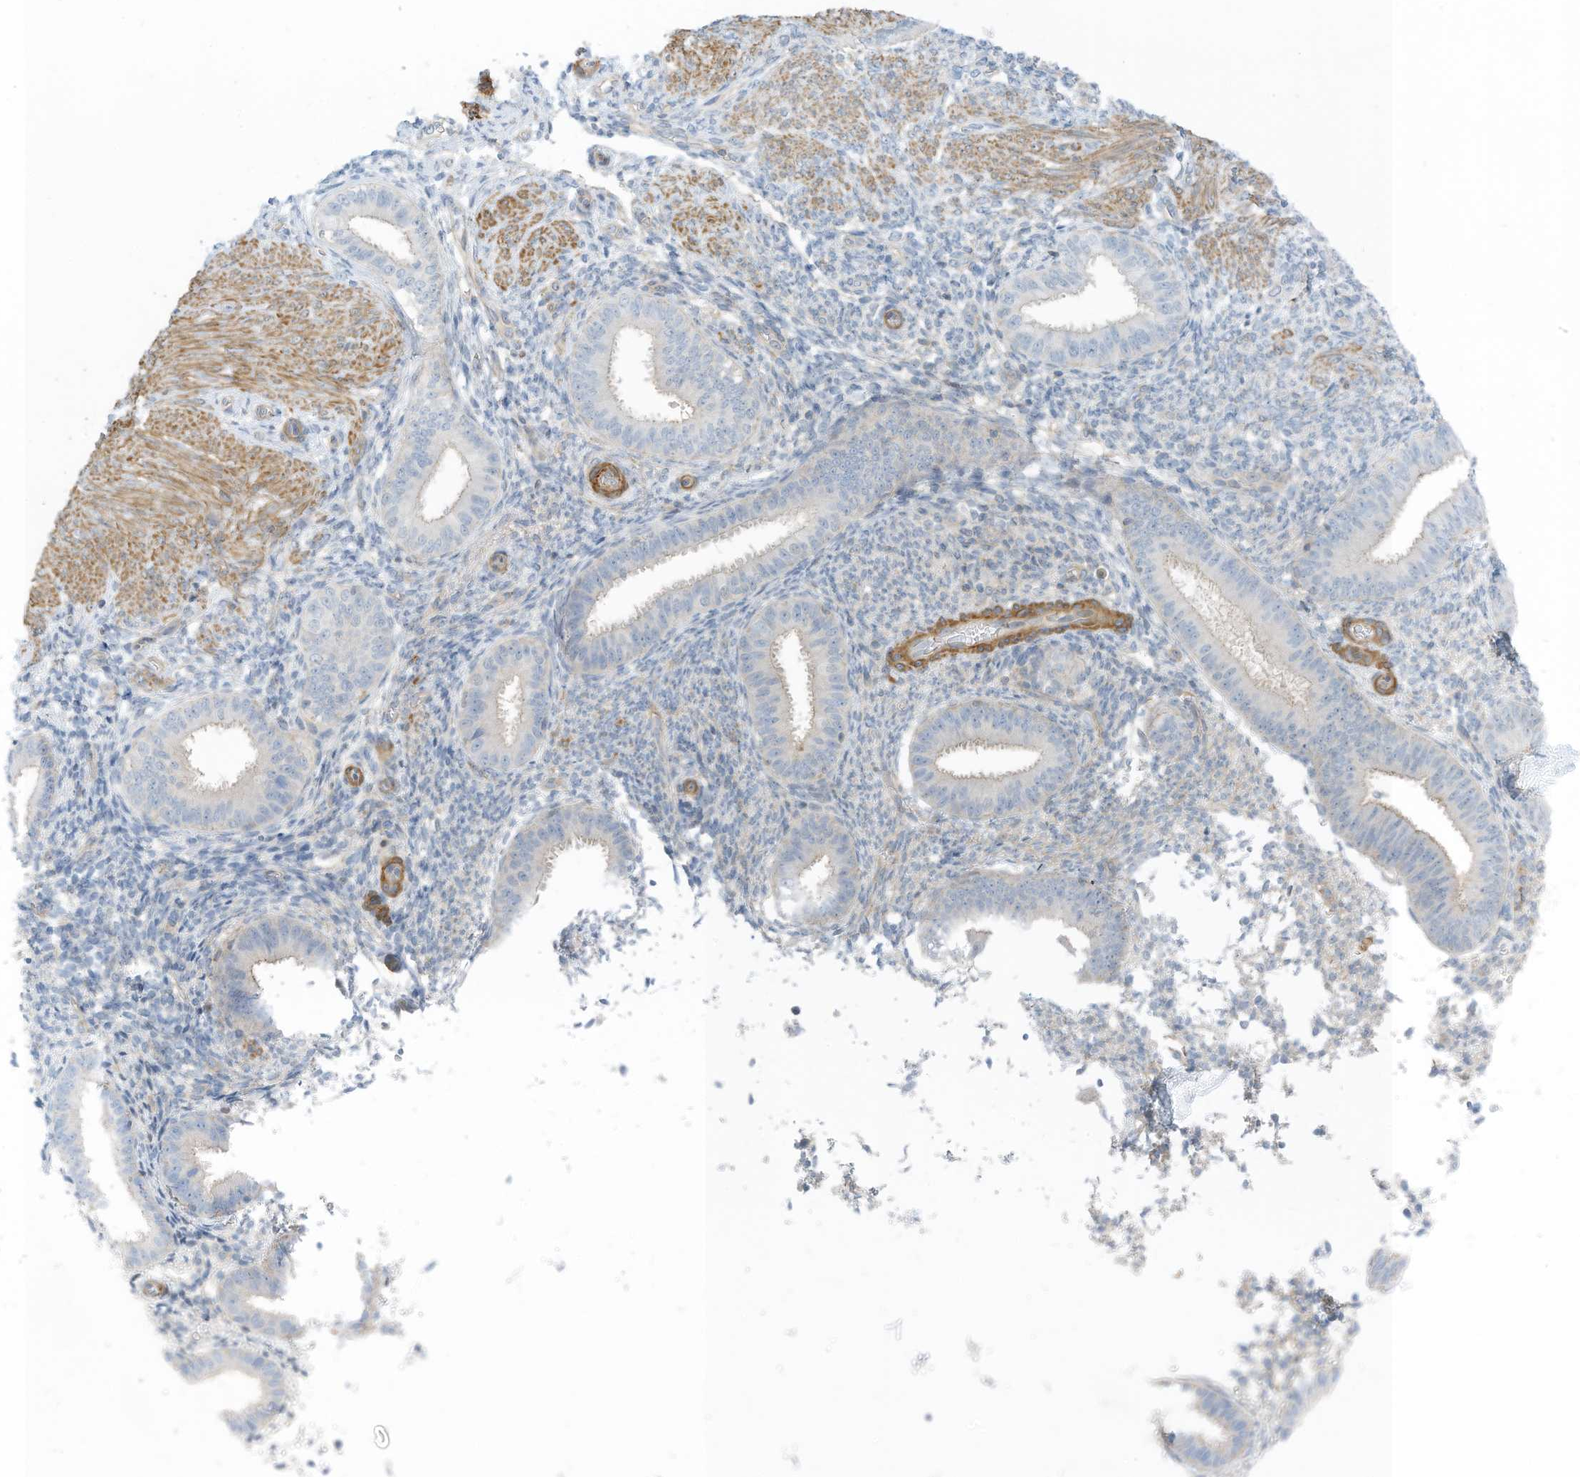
{"staining": {"intensity": "negative", "quantity": "none", "location": "none"}, "tissue": "endometrium", "cell_type": "Cells in endometrial stroma", "image_type": "normal", "snomed": [{"axis": "morphology", "description": "Normal tissue, NOS"}, {"axis": "topography", "description": "Uterus"}, {"axis": "topography", "description": "Endometrium"}], "caption": "The photomicrograph exhibits no staining of cells in endometrial stroma in normal endometrium.", "gene": "ZNF846", "patient": {"sex": "female", "age": 48}}